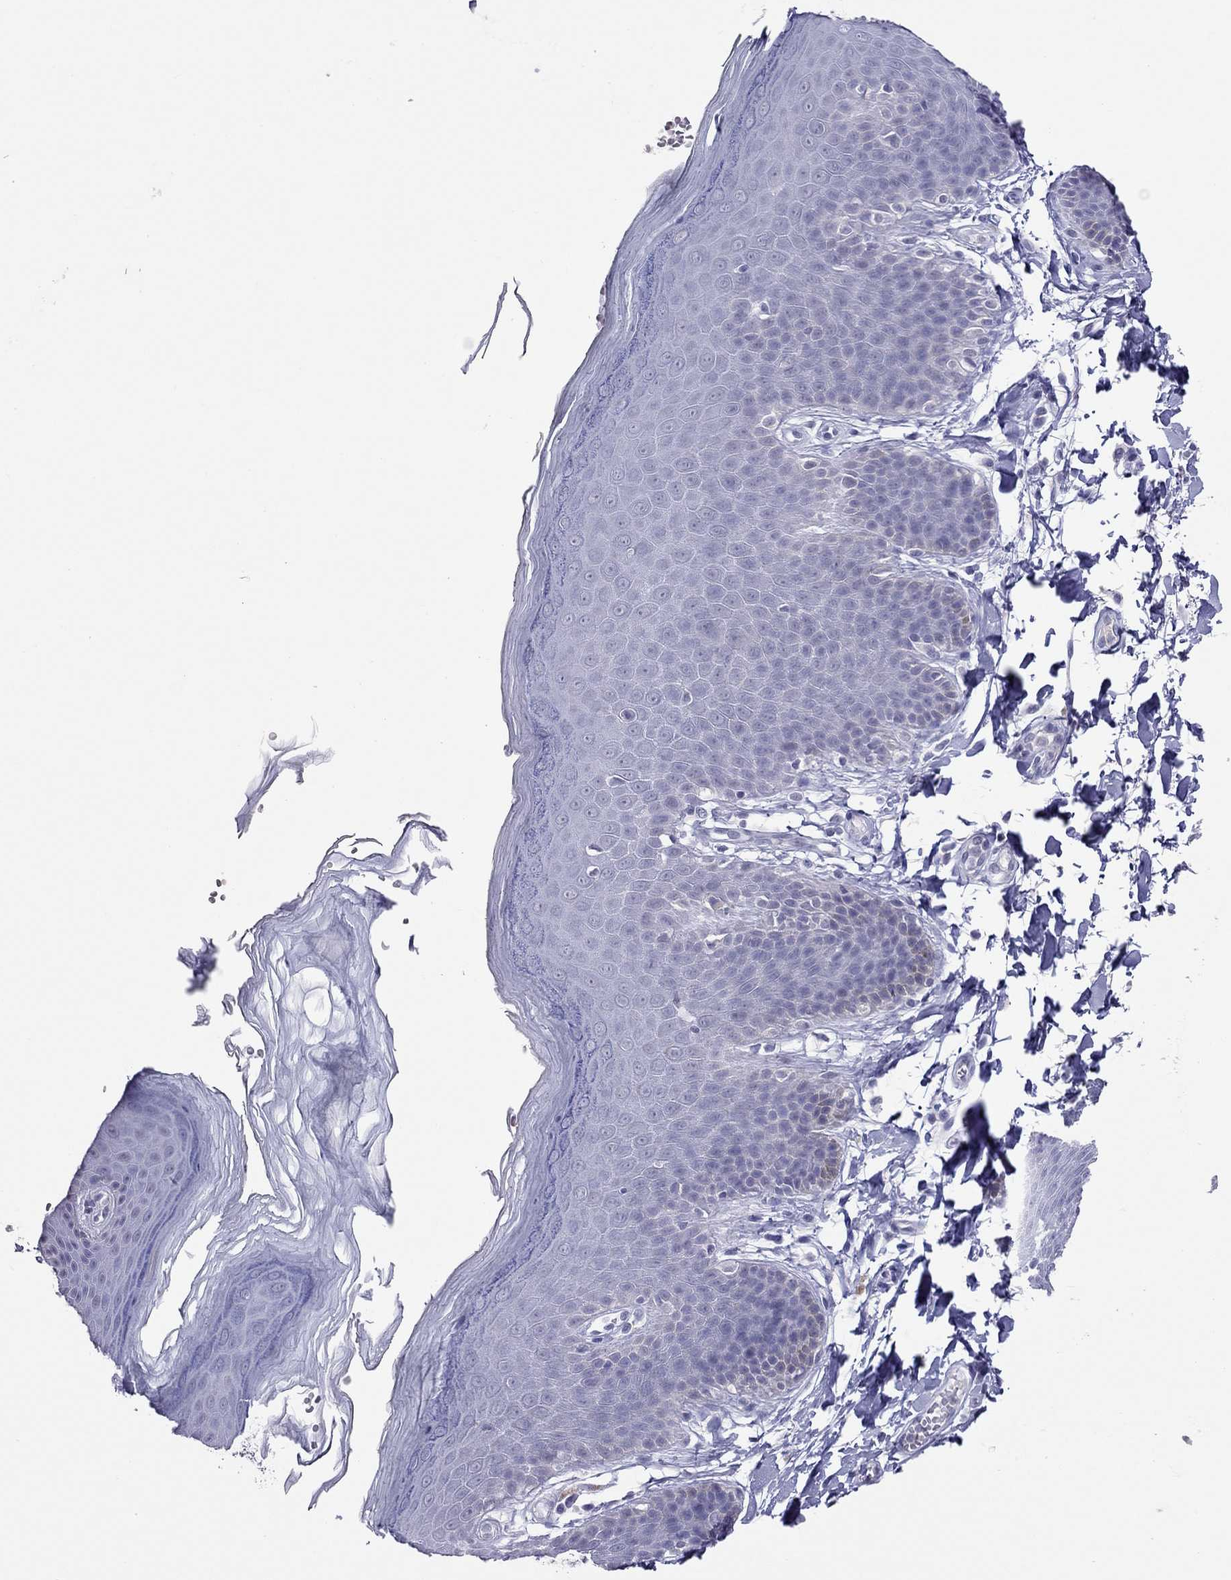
{"staining": {"intensity": "negative", "quantity": "none", "location": "none"}, "tissue": "skin", "cell_type": "Epidermal cells", "image_type": "normal", "snomed": [{"axis": "morphology", "description": "Normal tissue, NOS"}, {"axis": "topography", "description": "Anal"}], "caption": "DAB immunohistochemical staining of unremarkable human skin reveals no significant expression in epidermal cells.", "gene": "JHY", "patient": {"sex": "male", "age": 53}}